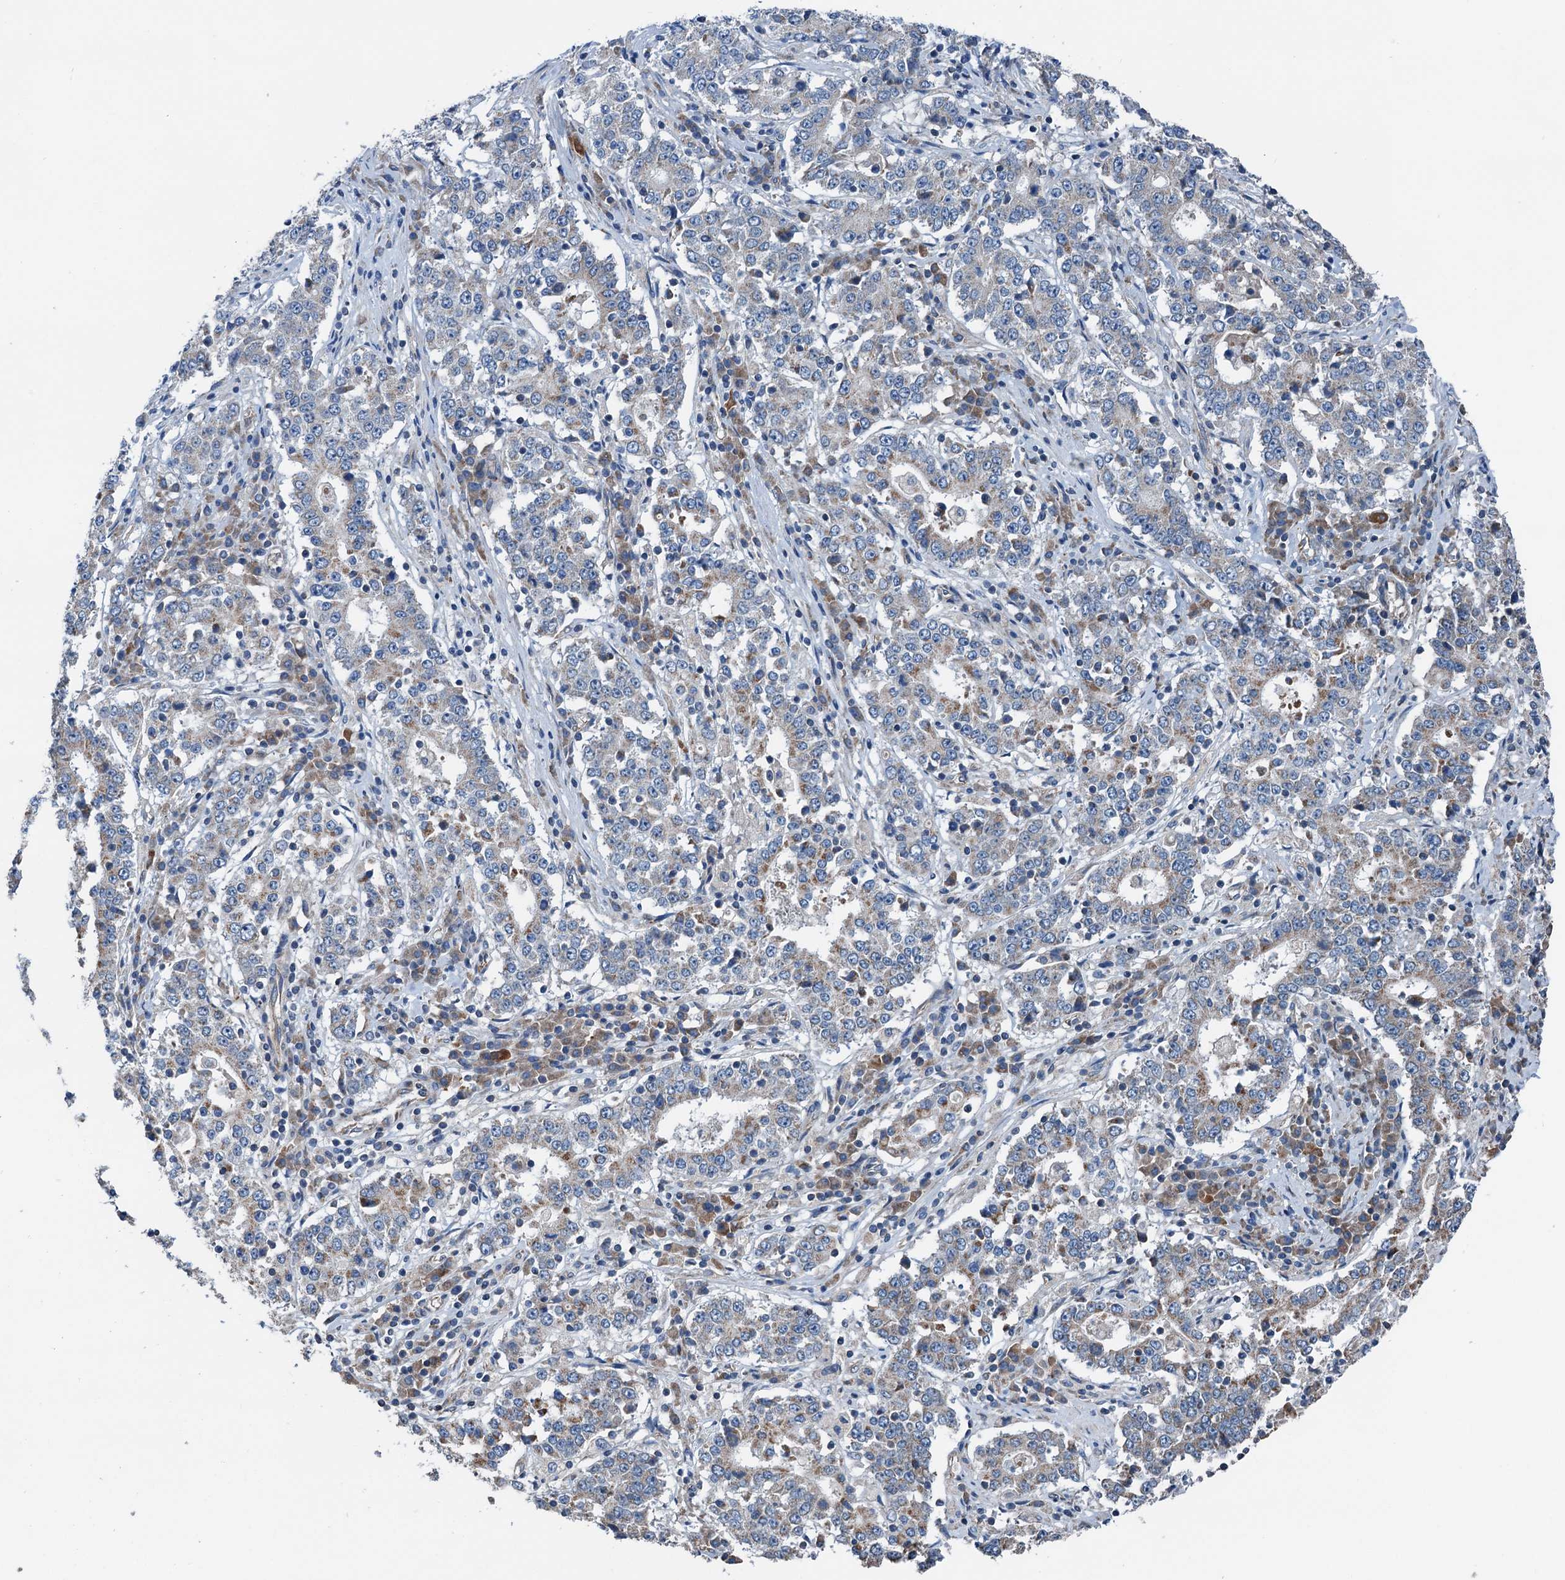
{"staining": {"intensity": "weak", "quantity": "25%-75%", "location": "cytoplasmic/membranous"}, "tissue": "stomach cancer", "cell_type": "Tumor cells", "image_type": "cancer", "snomed": [{"axis": "morphology", "description": "Adenocarcinoma, NOS"}, {"axis": "topography", "description": "Stomach"}], "caption": "The histopathology image demonstrates a brown stain indicating the presence of a protein in the cytoplasmic/membranous of tumor cells in adenocarcinoma (stomach). (DAB (3,3'-diaminobenzidine) IHC with brightfield microscopy, high magnification).", "gene": "ELAC1", "patient": {"sex": "male", "age": 59}}